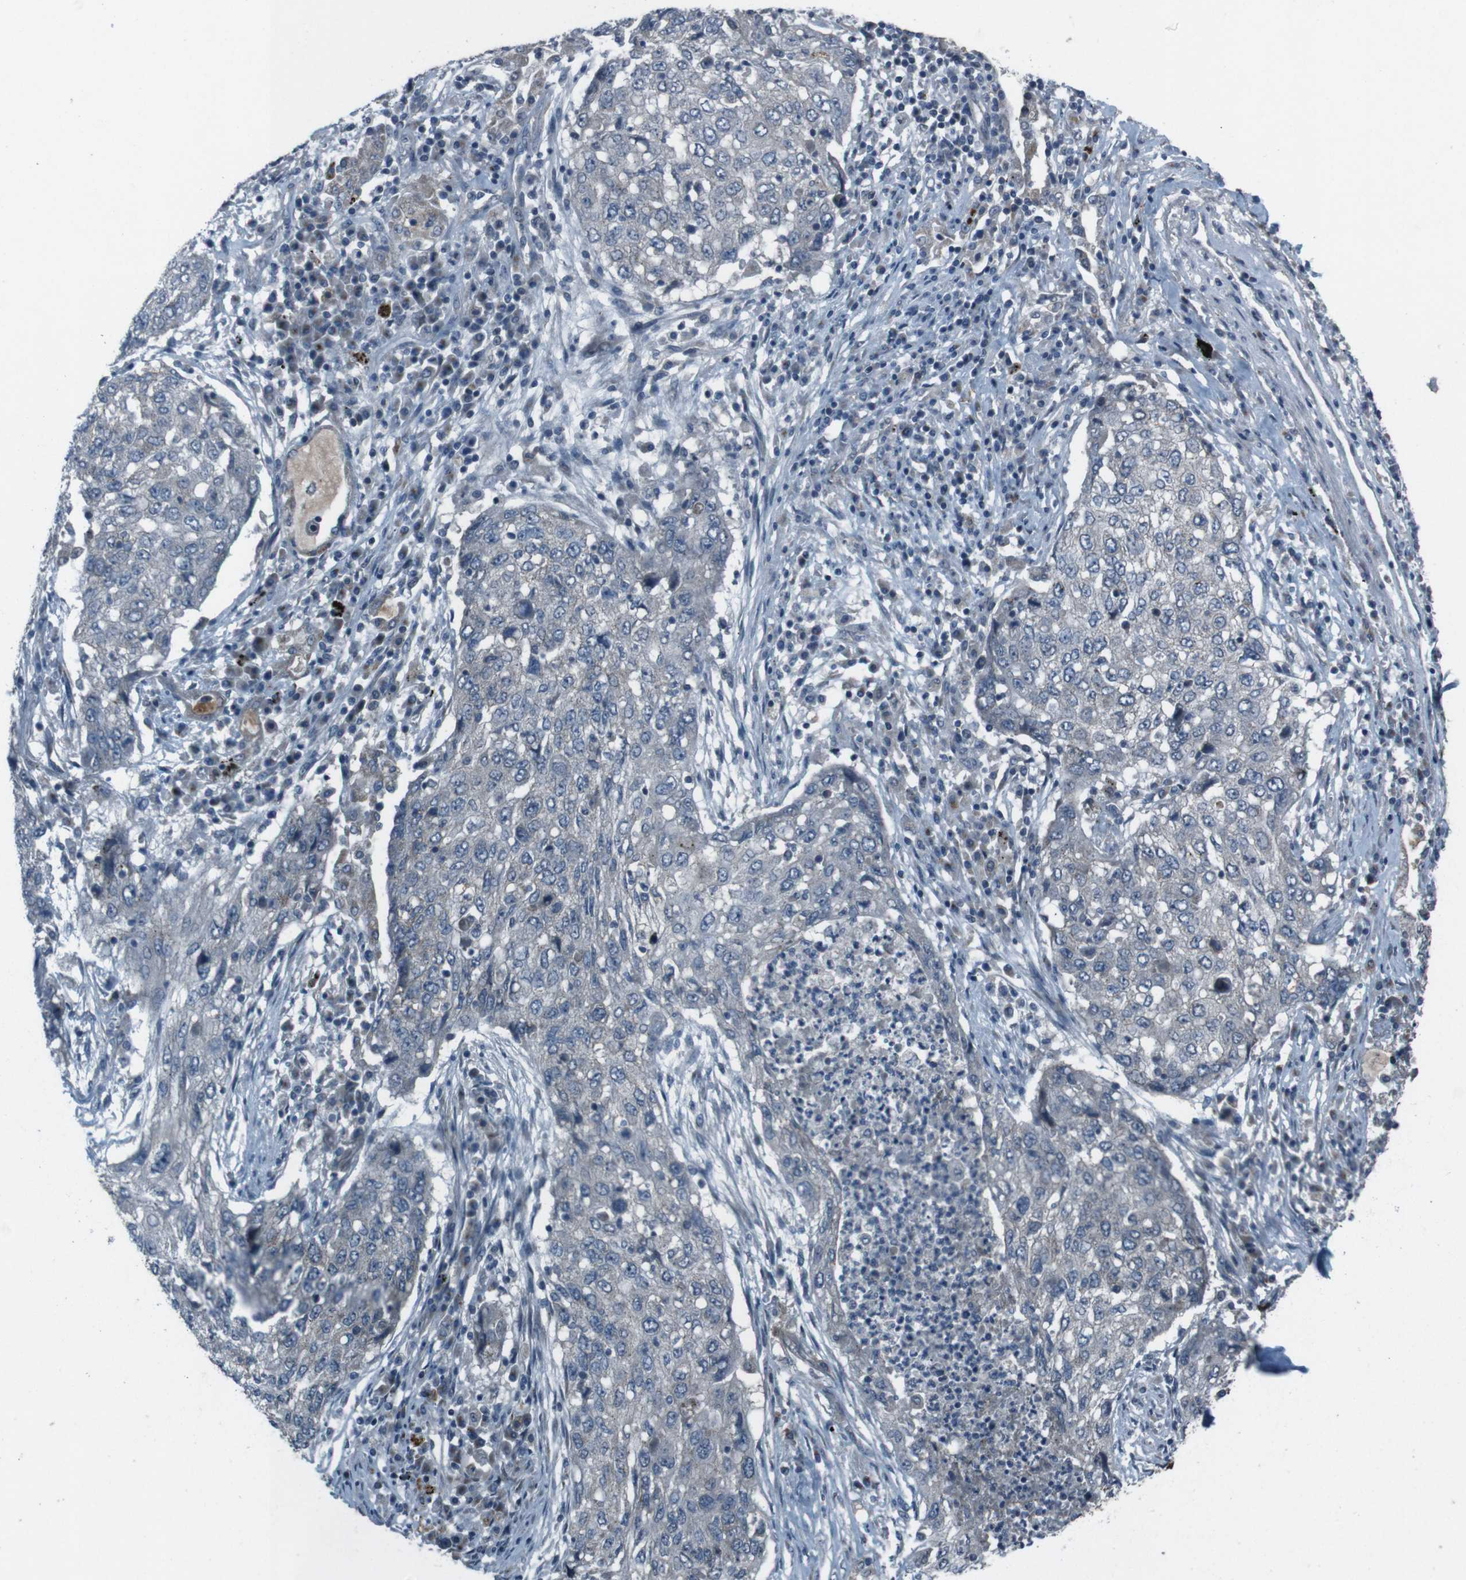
{"staining": {"intensity": "negative", "quantity": "none", "location": "none"}, "tissue": "lung cancer", "cell_type": "Tumor cells", "image_type": "cancer", "snomed": [{"axis": "morphology", "description": "Squamous cell carcinoma, NOS"}, {"axis": "topography", "description": "Lung"}], "caption": "Lung cancer stained for a protein using IHC reveals no staining tumor cells.", "gene": "EFNA5", "patient": {"sex": "female", "age": 63}}